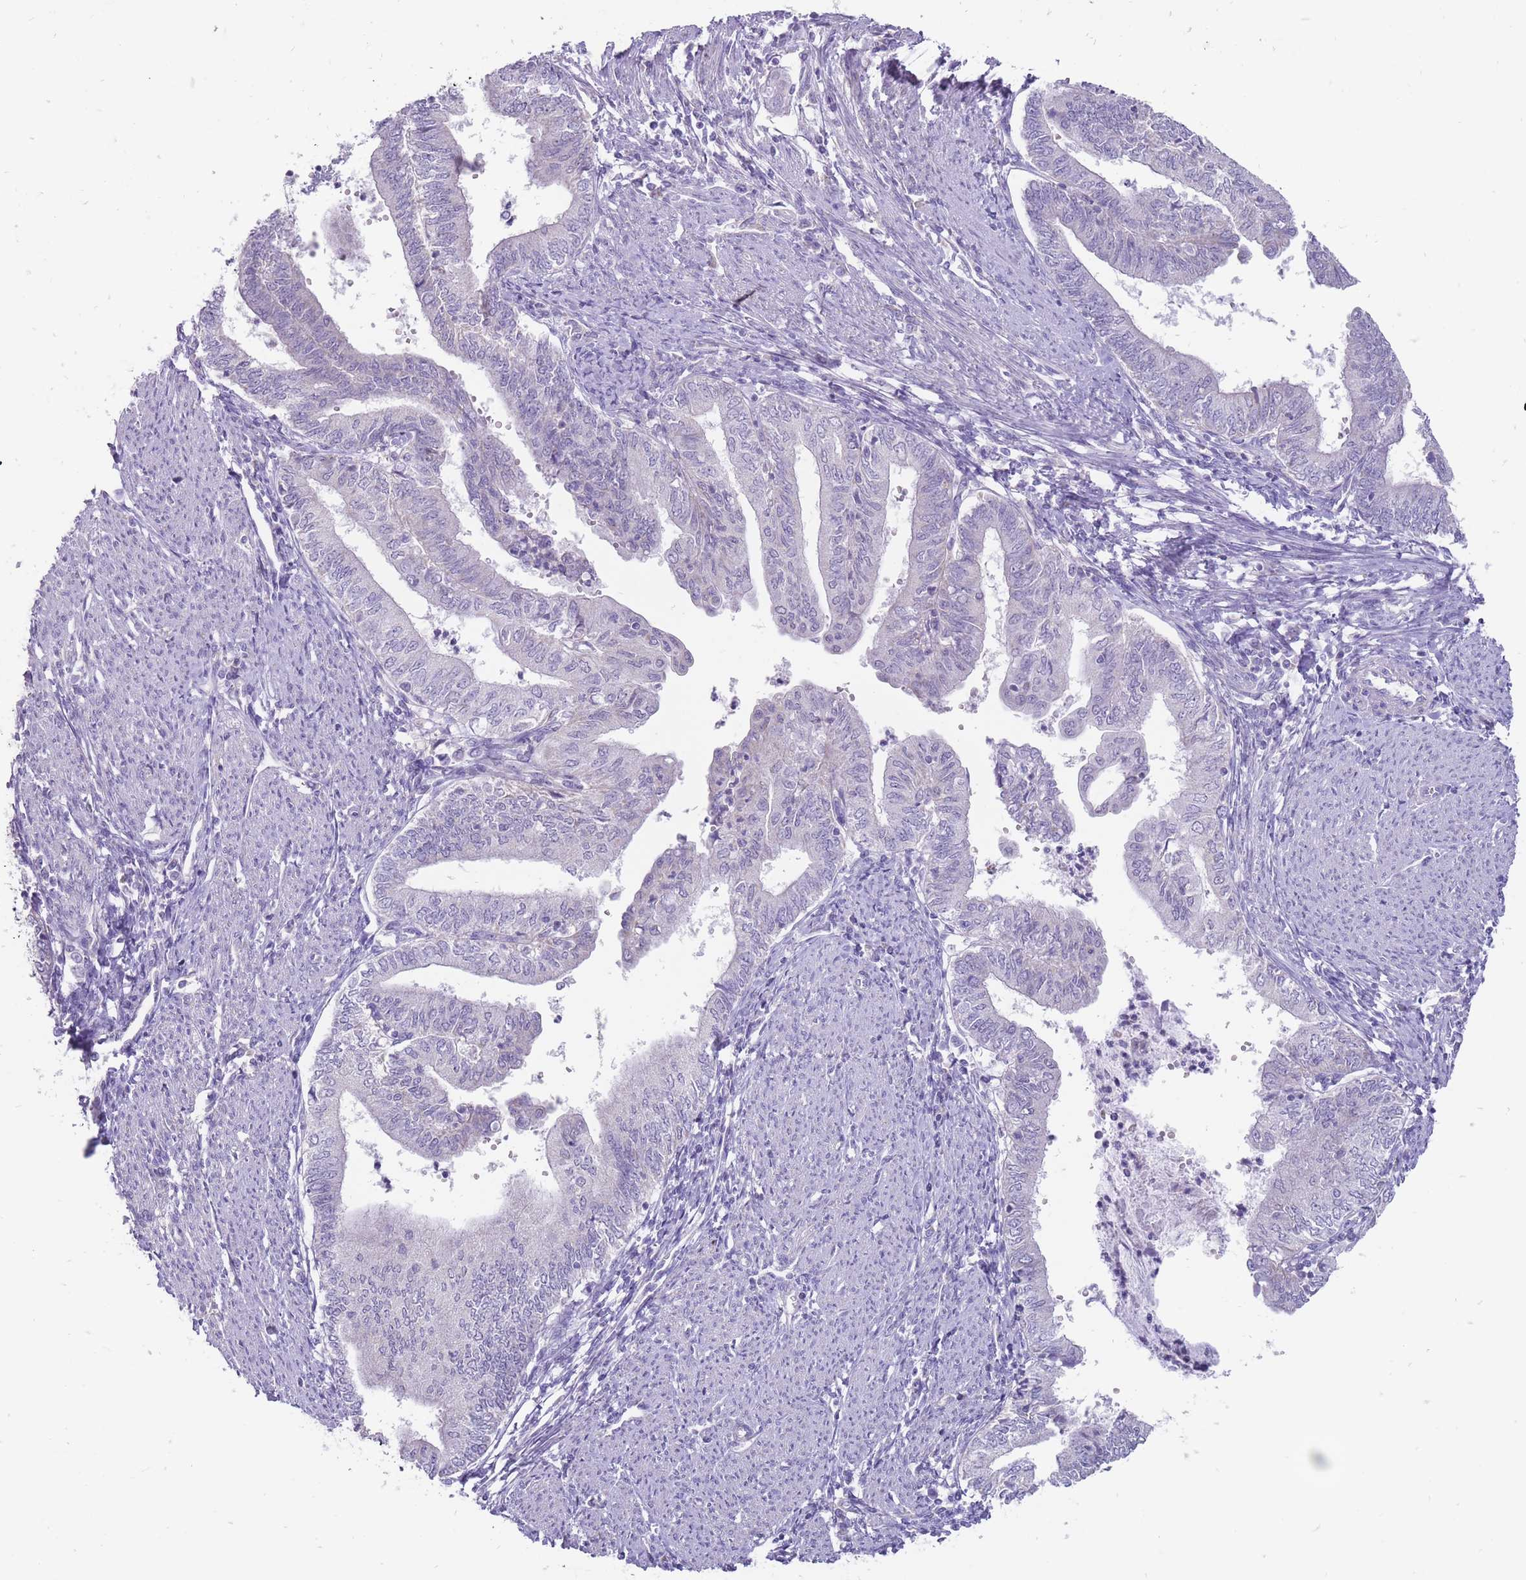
{"staining": {"intensity": "negative", "quantity": "none", "location": "none"}, "tissue": "endometrial cancer", "cell_type": "Tumor cells", "image_type": "cancer", "snomed": [{"axis": "morphology", "description": "Adenocarcinoma, NOS"}, {"axis": "topography", "description": "Endometrium"}], "caption": "Immunohistochemistry image of endometrial cancer stained for a protein (brown), which reveals no expression in tumor cells.", "gene": "ERICH4", "patient": {"sex": "female", "age": 66}}